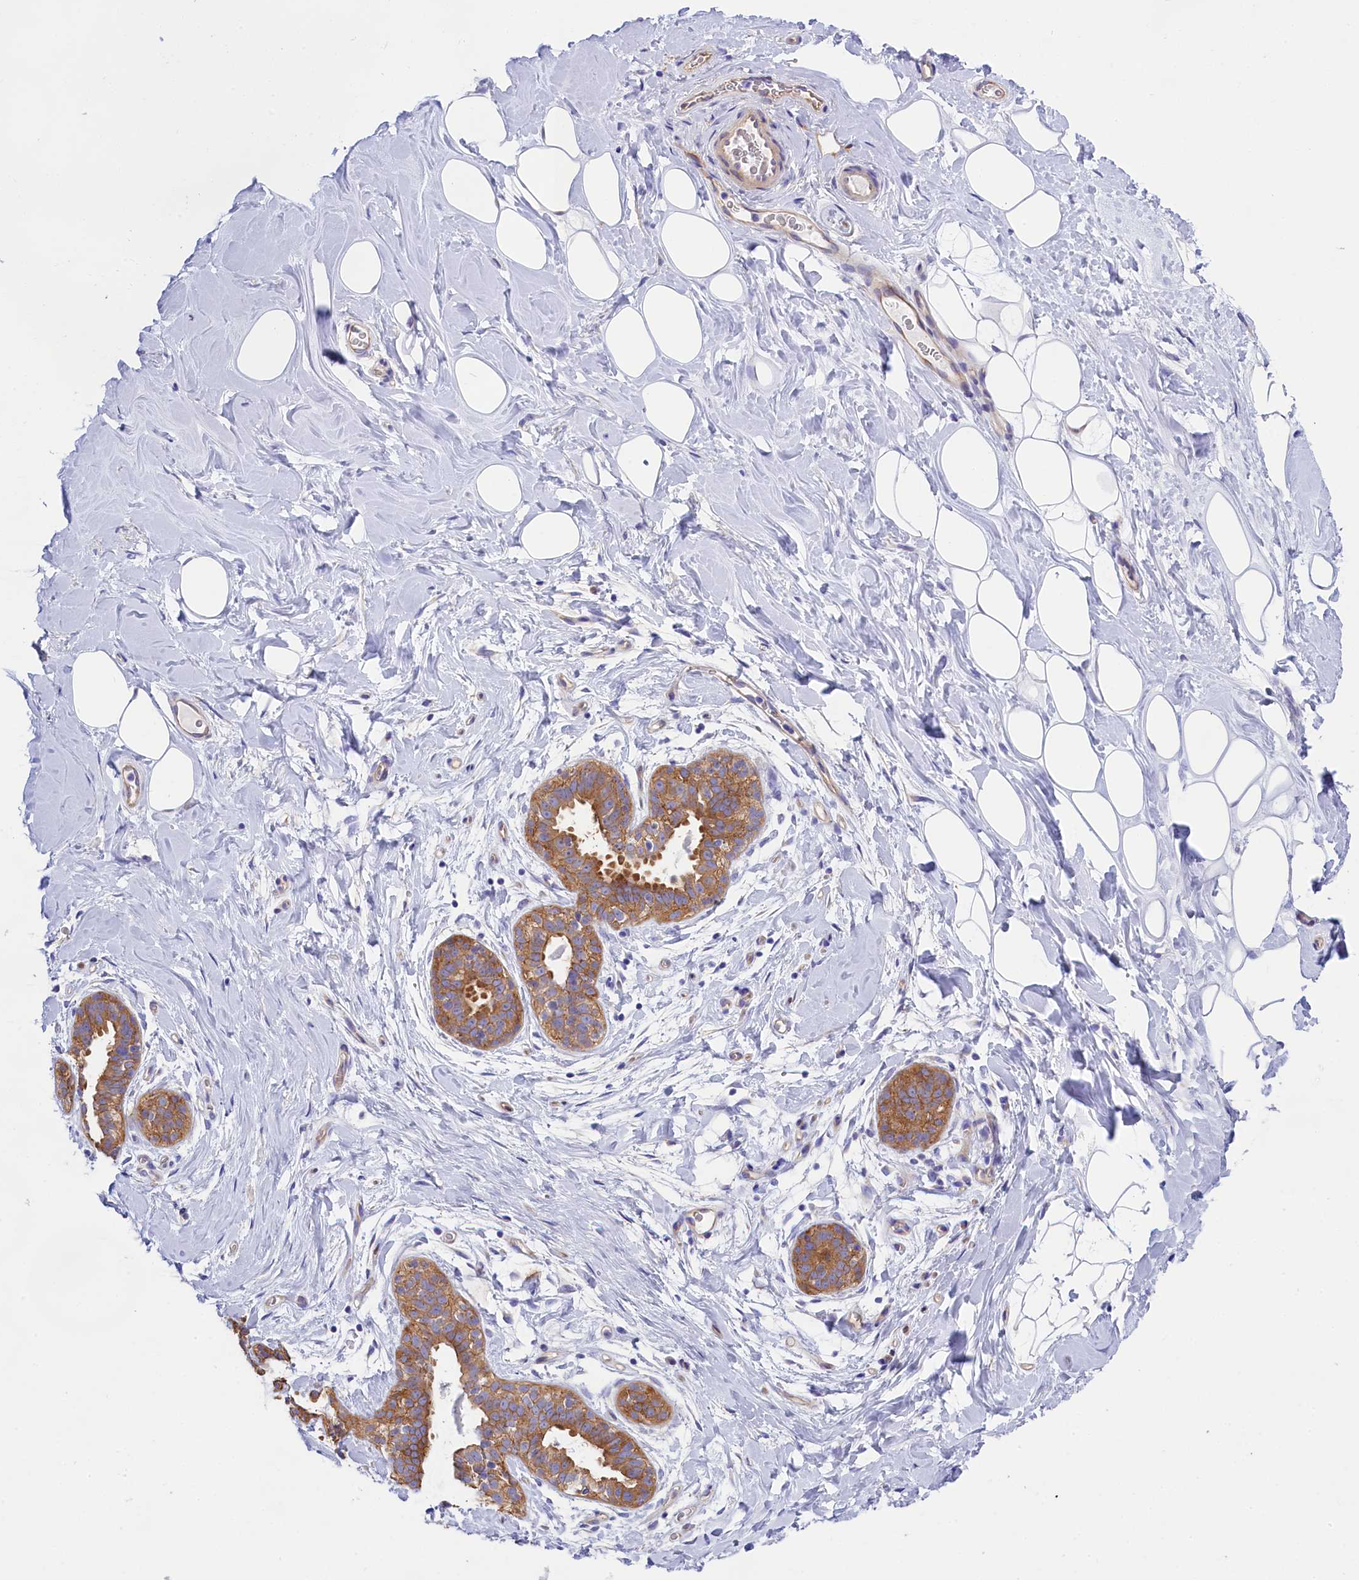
{"staining": {"intensity": "negative", "quantity": "none", "location": "none"}, "tissue": "adipose tissue", "cell_type": "Adipocytes", "image_type": "normal", "snomed": [{"axis": "morphology", "description": "Normal tissue, NOS"}, {"axis": "topography", "description": "Breast"}], "caption": "DAB immunohistochemical staining of normal human adipose tissue displays no significant staining in adipocytes.", "gene": "PPP1R13L", "patient": {"sex": "female", "age": 26}}